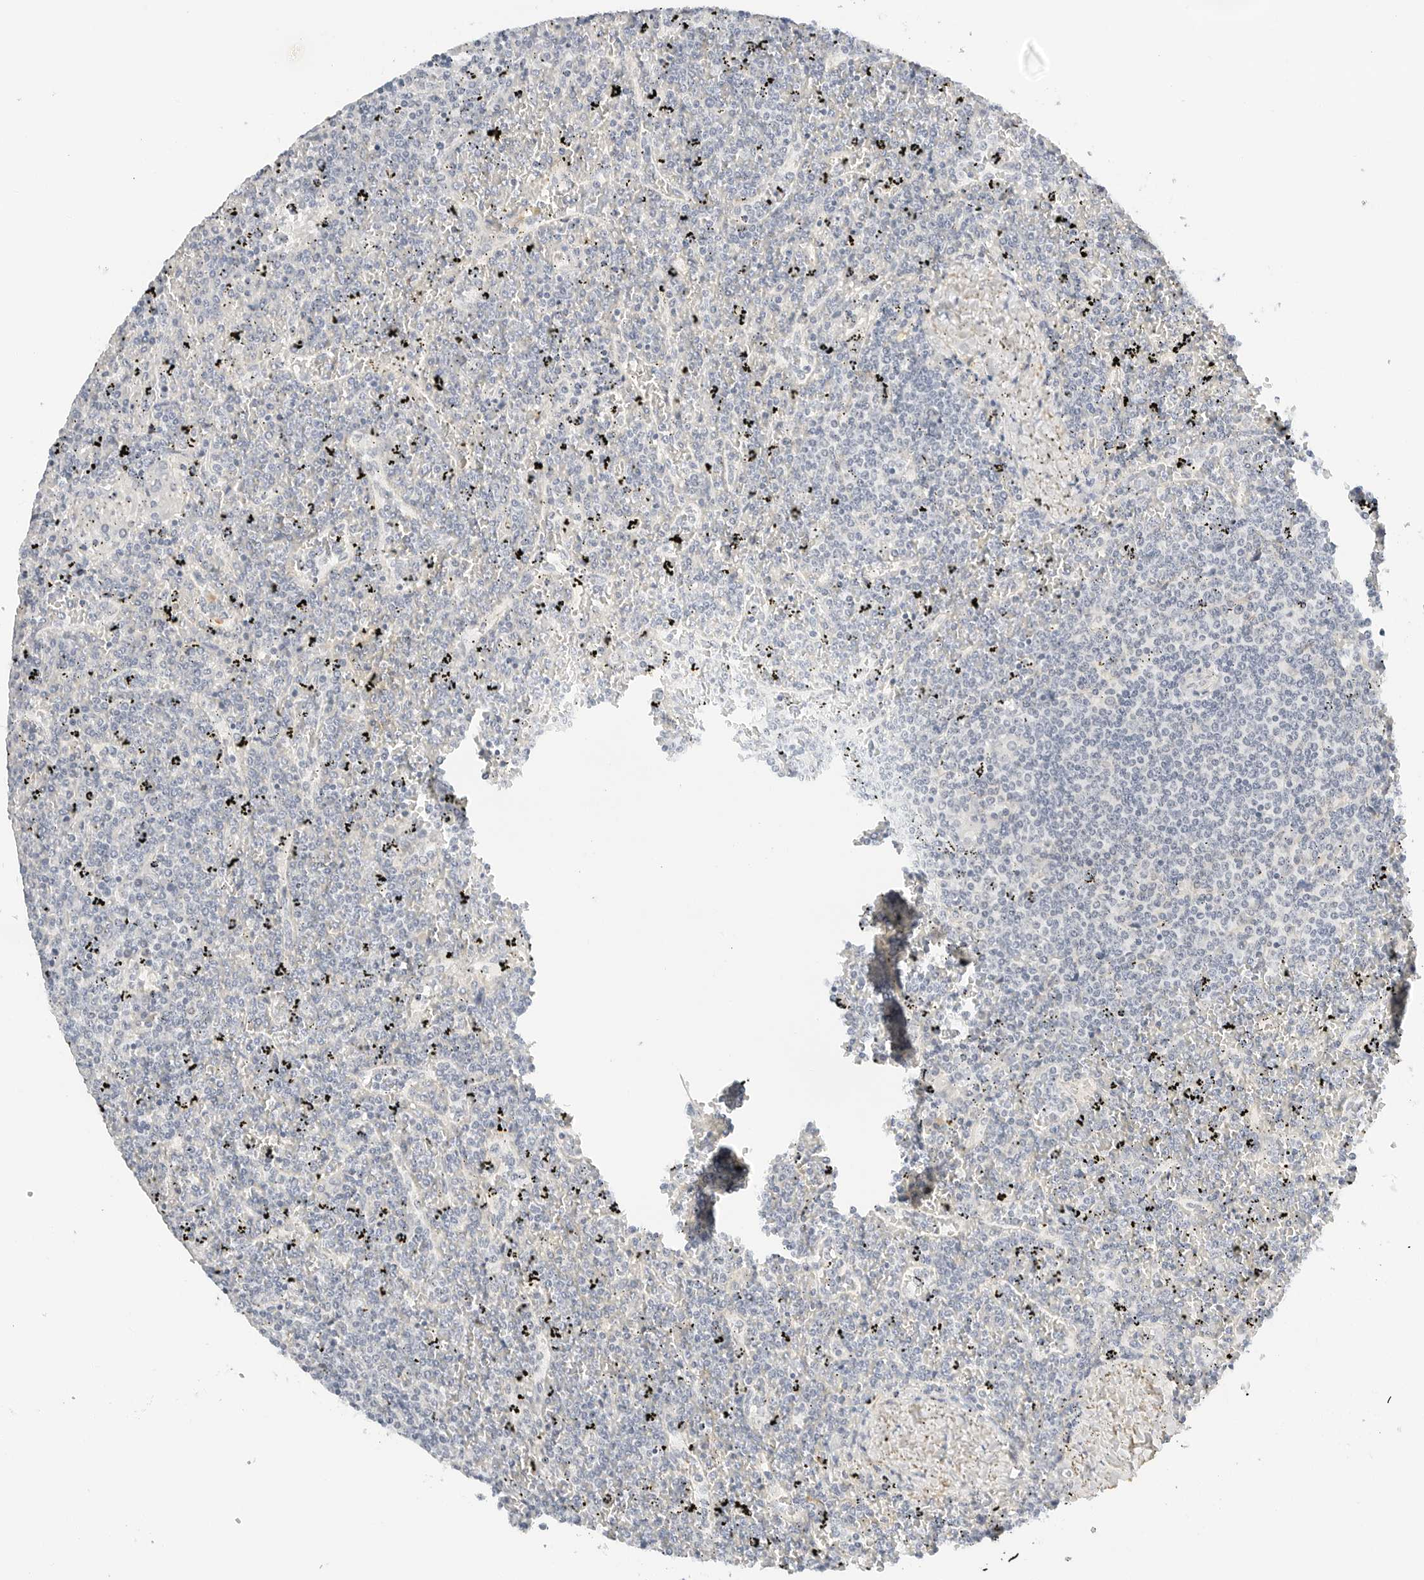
{"staining": {"intensity": "negative", "quantity": "none", "location": "none"}, "tissue": "lymphoma", "cell_type": "Tumor cells", "image_type": "cancer", "snomed": [{"axis": "morphology", "description": "Malignant lymphoma, non-Hodgkin's type, Low grade"}, {"axis": "topography", "description": "Spleen"}], "caption": "Lymphoma was stained to show a protein in brown. There is no significant staining in tumor cells. (Brightfield microscopy of DAB (3,3'-diaminobenzidine) immunohistochemistry at high magnification).", "gene": "PKDCC", "patient": {"sex": "female", "age": 19}}